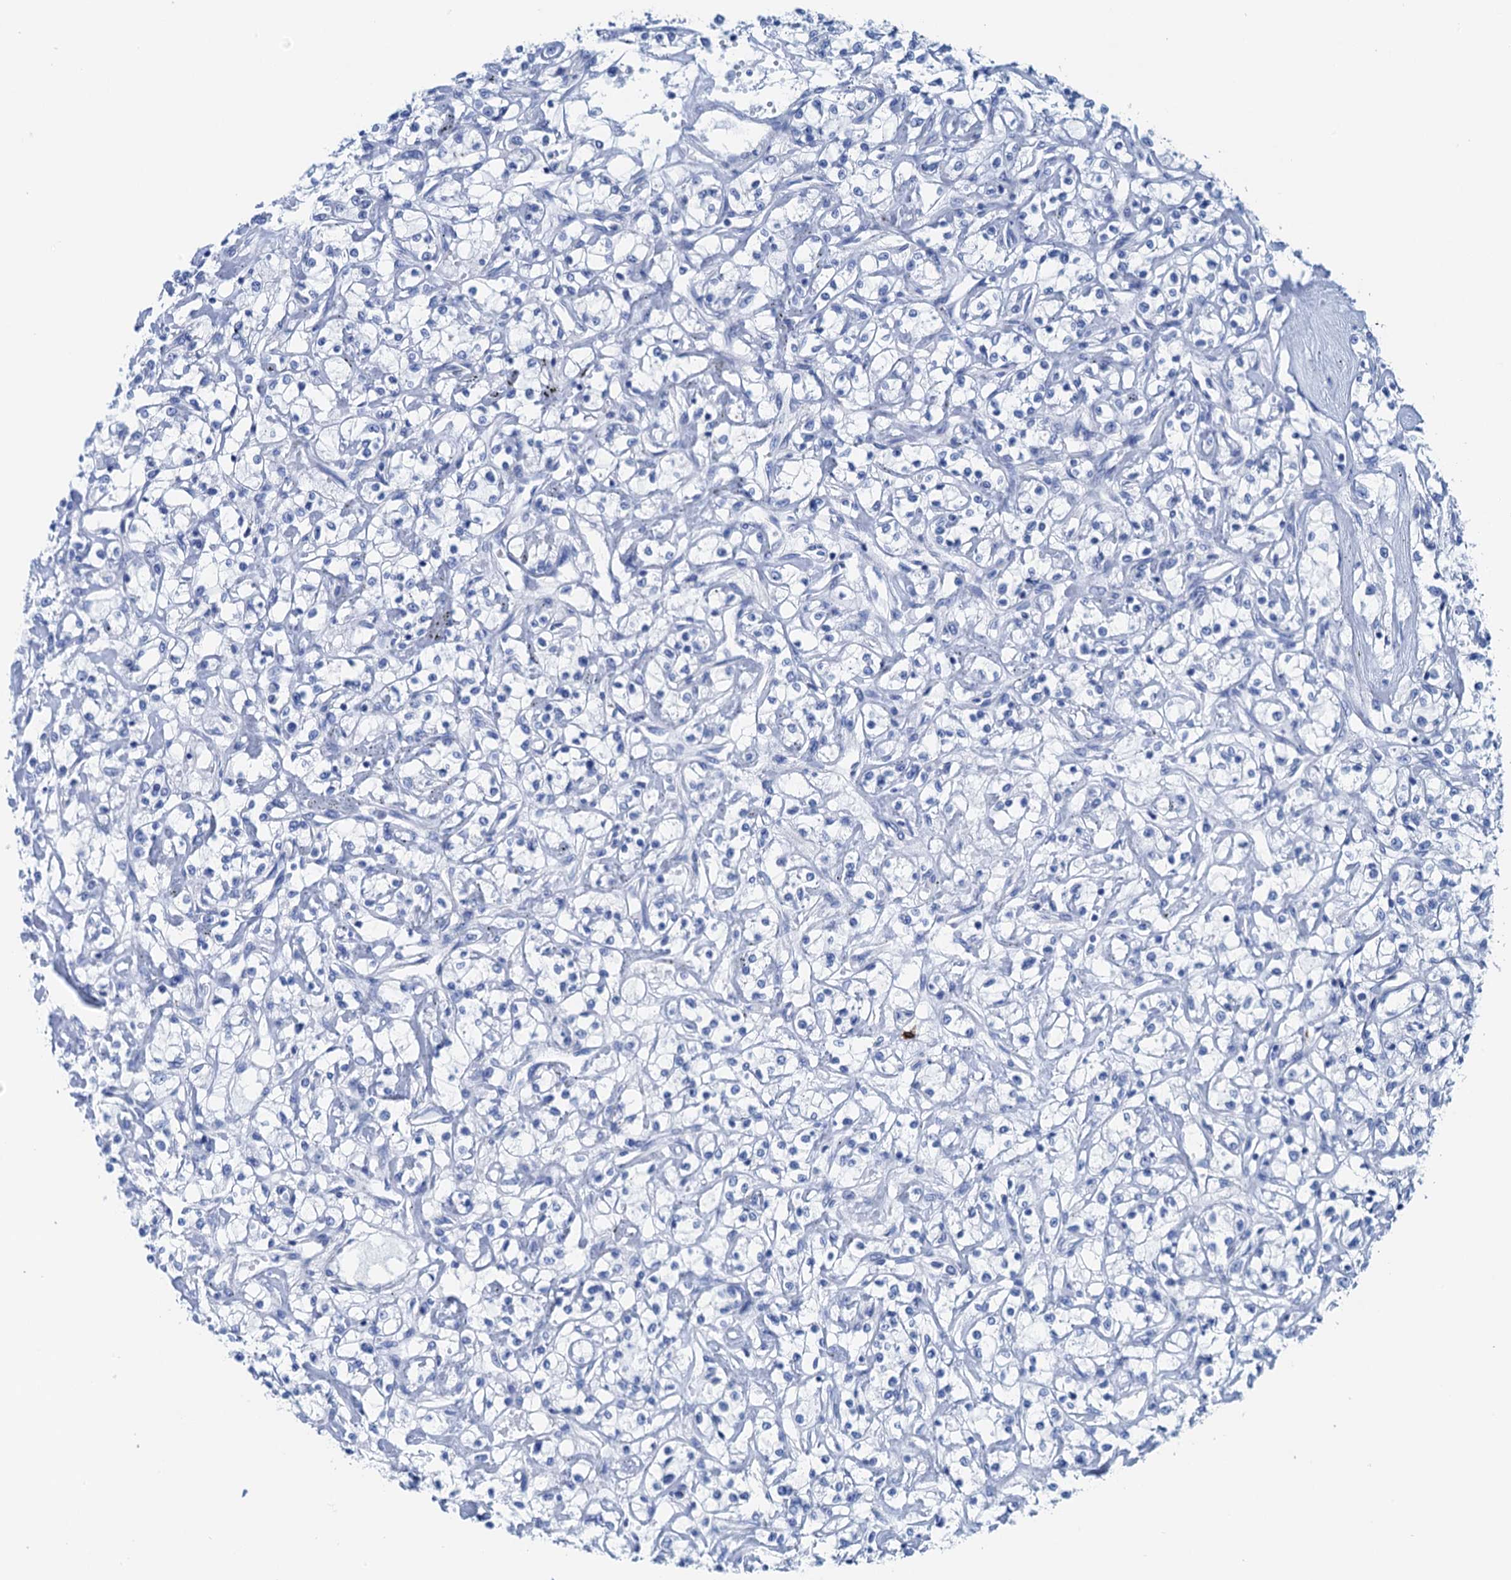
{"staining": {"intensity": "negative", "quantity": "none", "location": "none"}, "tissue": "renal cancer", "cell_type": "Tumor cells", "image_type": "cancer", "snomed": [{"axis": "morphology", "description": "Adenocarcinoma, NOS"}, {"axis": "topography", "description": "Kidney"}], "caption": "This is an immunohistochemistry image of renal cancer (adenocarcinoma). There is no positivity in tumor cells.", "gene": "NLRP10", "patient": {"sex": "female", "age": 59}}